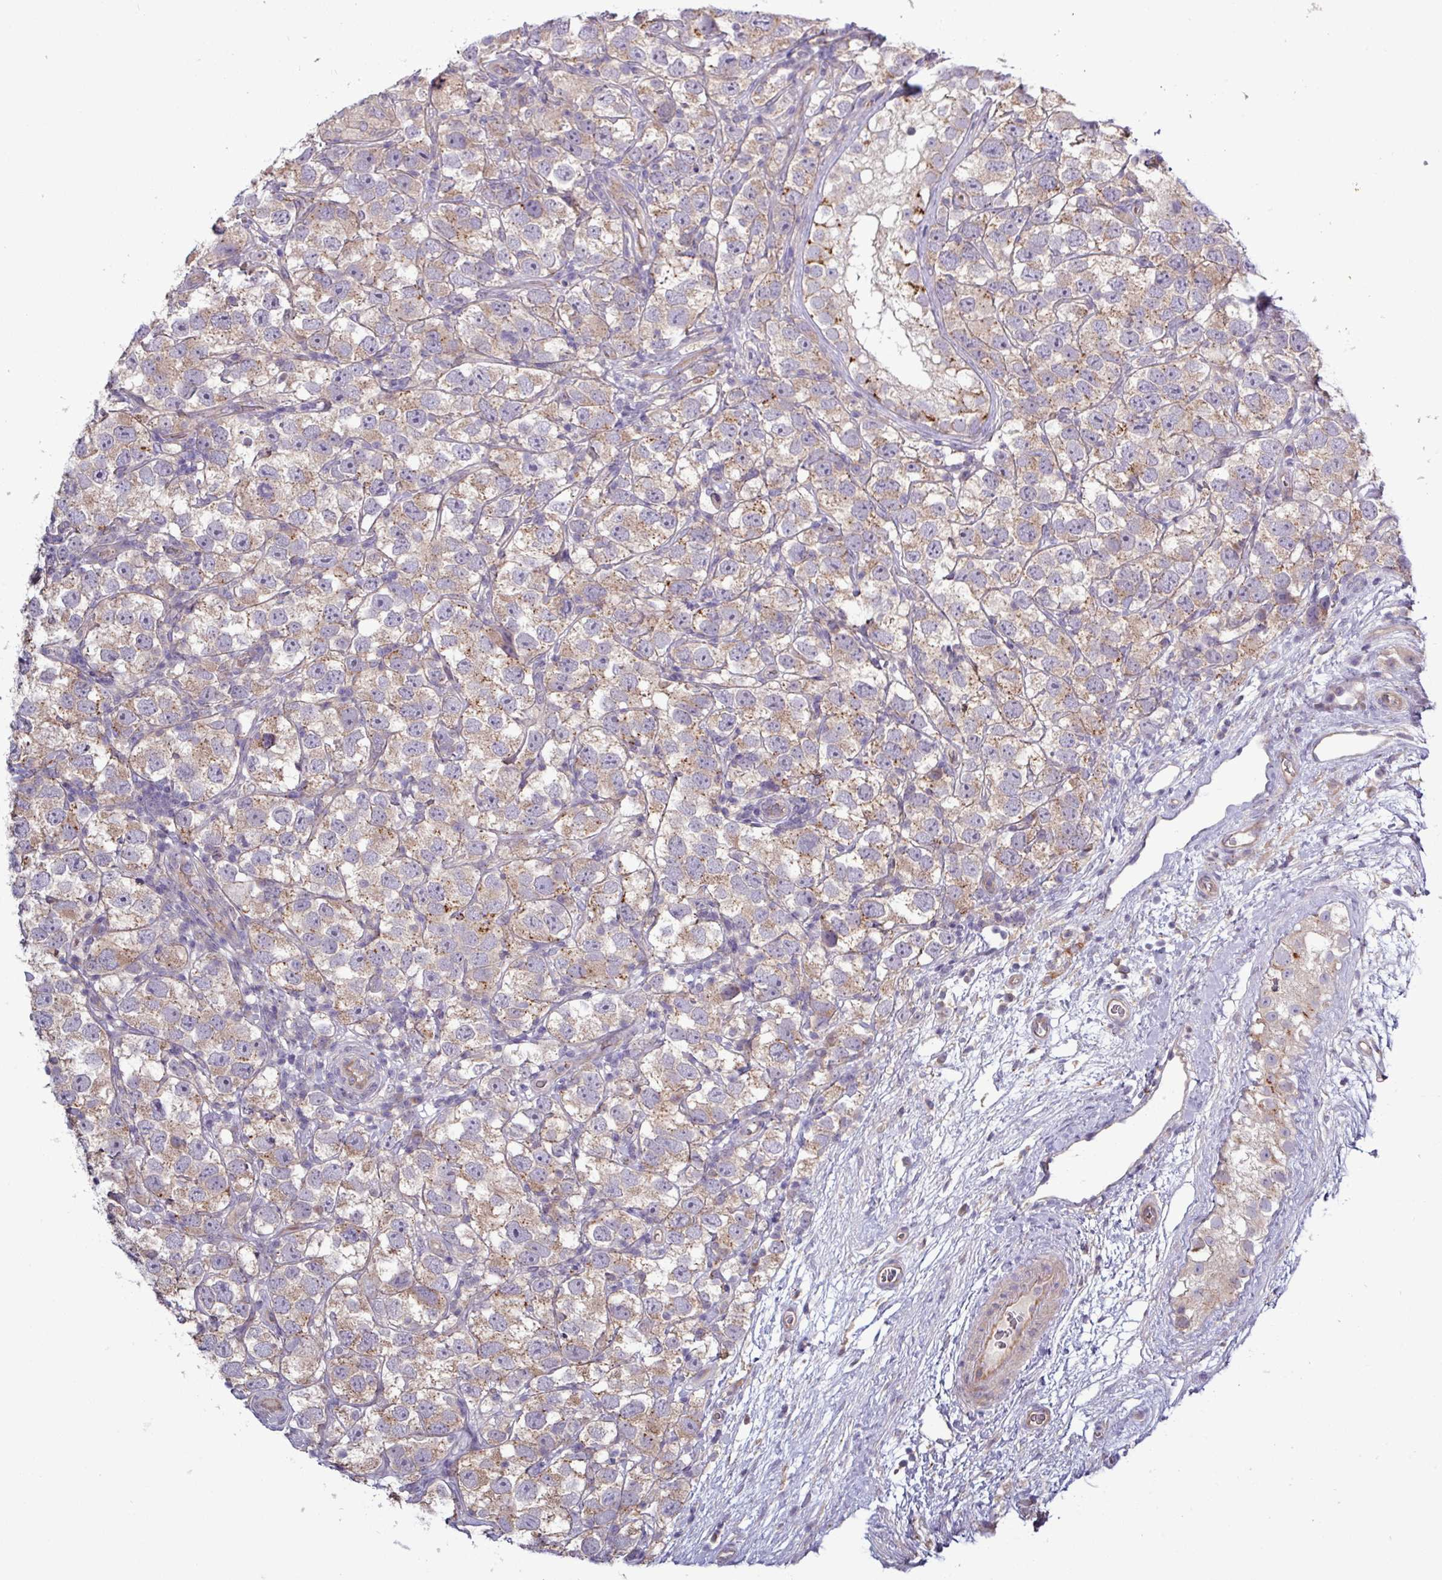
{"staining": {"intensity": "weak", "quantity": "25%-75%", "location": "cytoplasmic/membranous"}, "tissue": "testis cancer", "cell_type": "Tumor cells", "image_type": "cancer", "snomed": [{"axis": "morphology", "description": "Seminoma, NOS"}, {"axis": "topography", "description": "Testis"}], "caption": "Immunohistochemistry (IHC) histopathology image of testis cancer (seminoma) stained for a protein (brown), which displays low levels of weak cytoplasmic/membranous staining in about 25%-75% of tumor cells.", "gene": "PLIN2", "patient": {"sex": "male", "age": 26}}